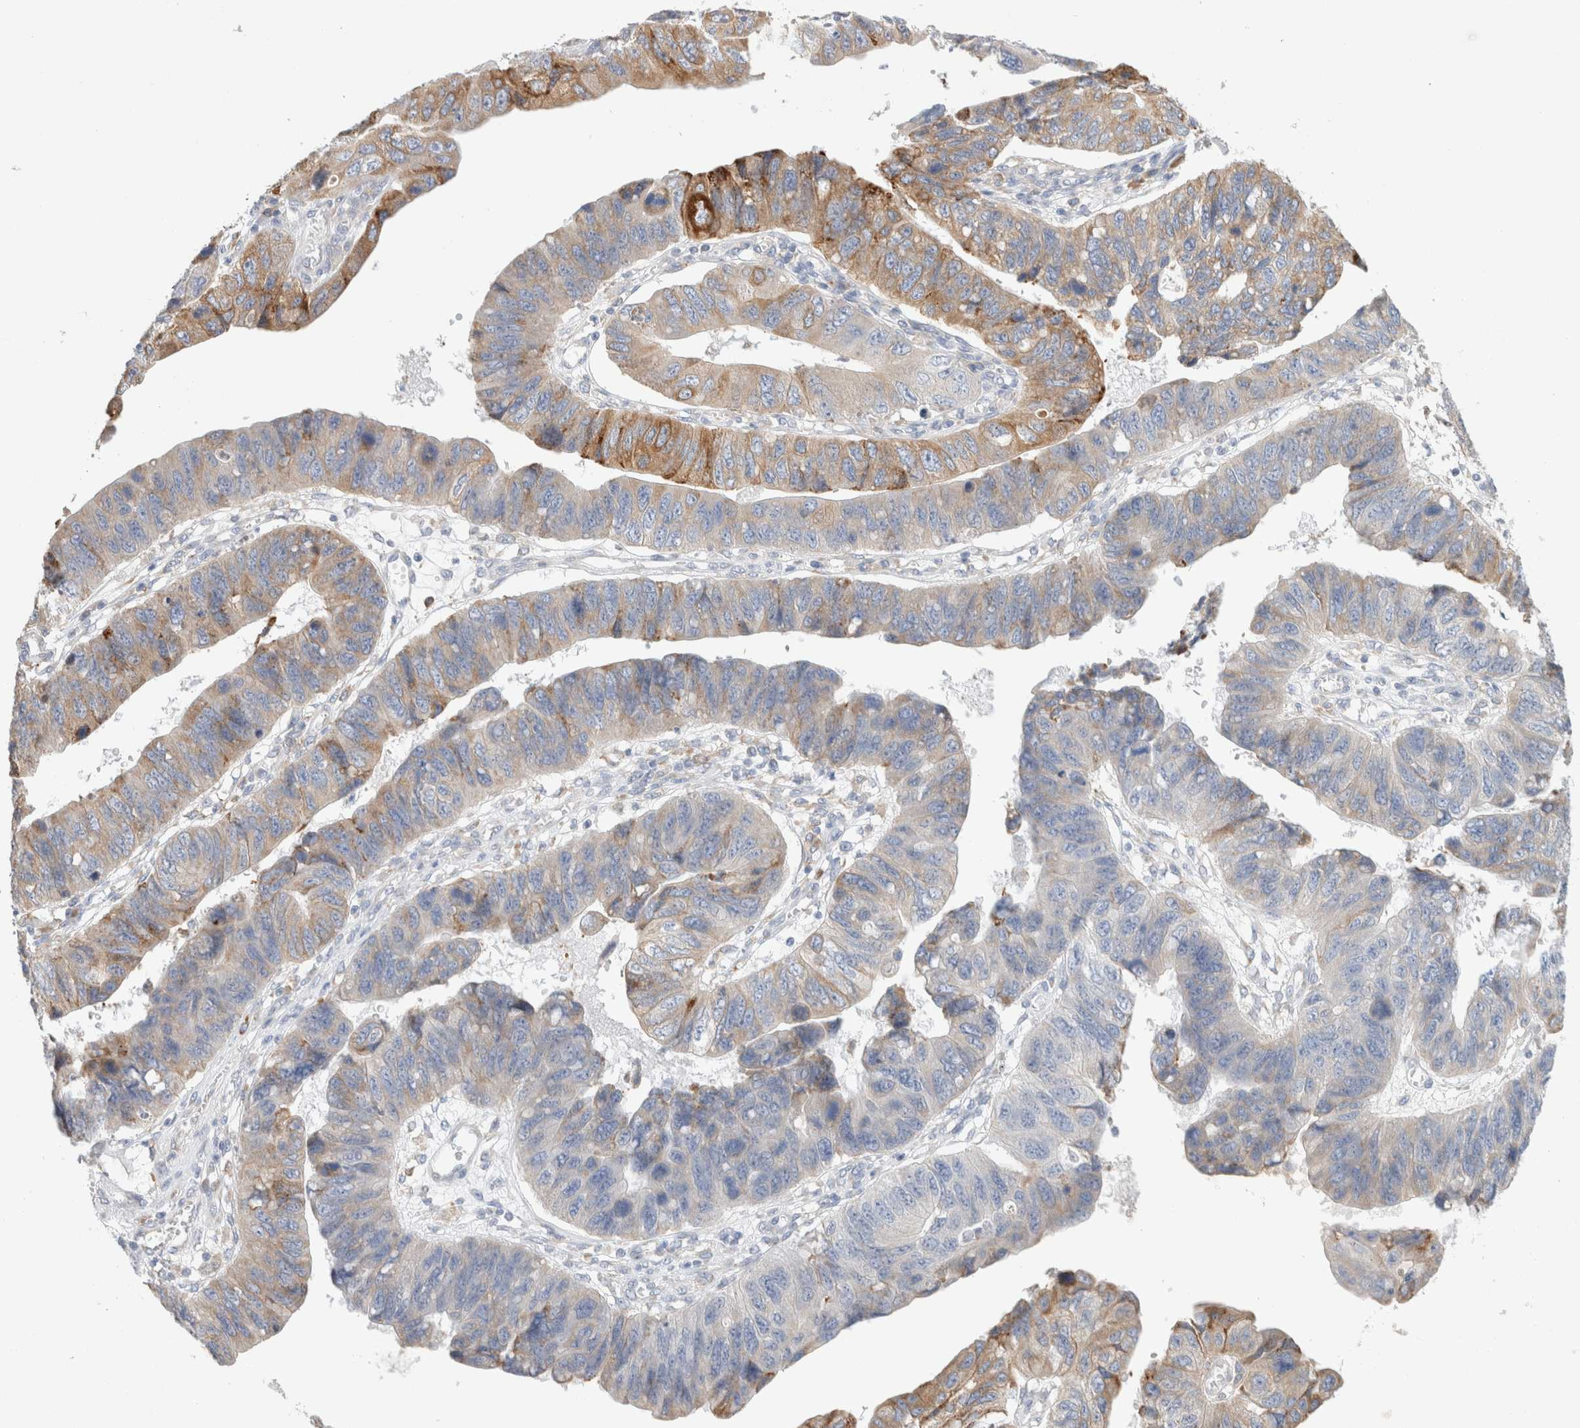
{"staining": {"intensity": "moderate", "quantity": "<25%", "location": "cytoplasmic/membranous"}, "tissue": "stomach cancer", "cell_type": "Tumor cells", "image_type": "cancer", "snomed": [{"axis": "morphology", "description": "Adenocarcinoma, NOS"}, {"axis": "topography", "description": "Stomach"}], "caption": "Protein expression analysis of human adenocarcinoma (stomach) reveals moderate cytoplasmic/membranous expression in approximately <25% of tumor cells.", "gene": "CSK", "patient": {"sex": "male", "age": 59}}